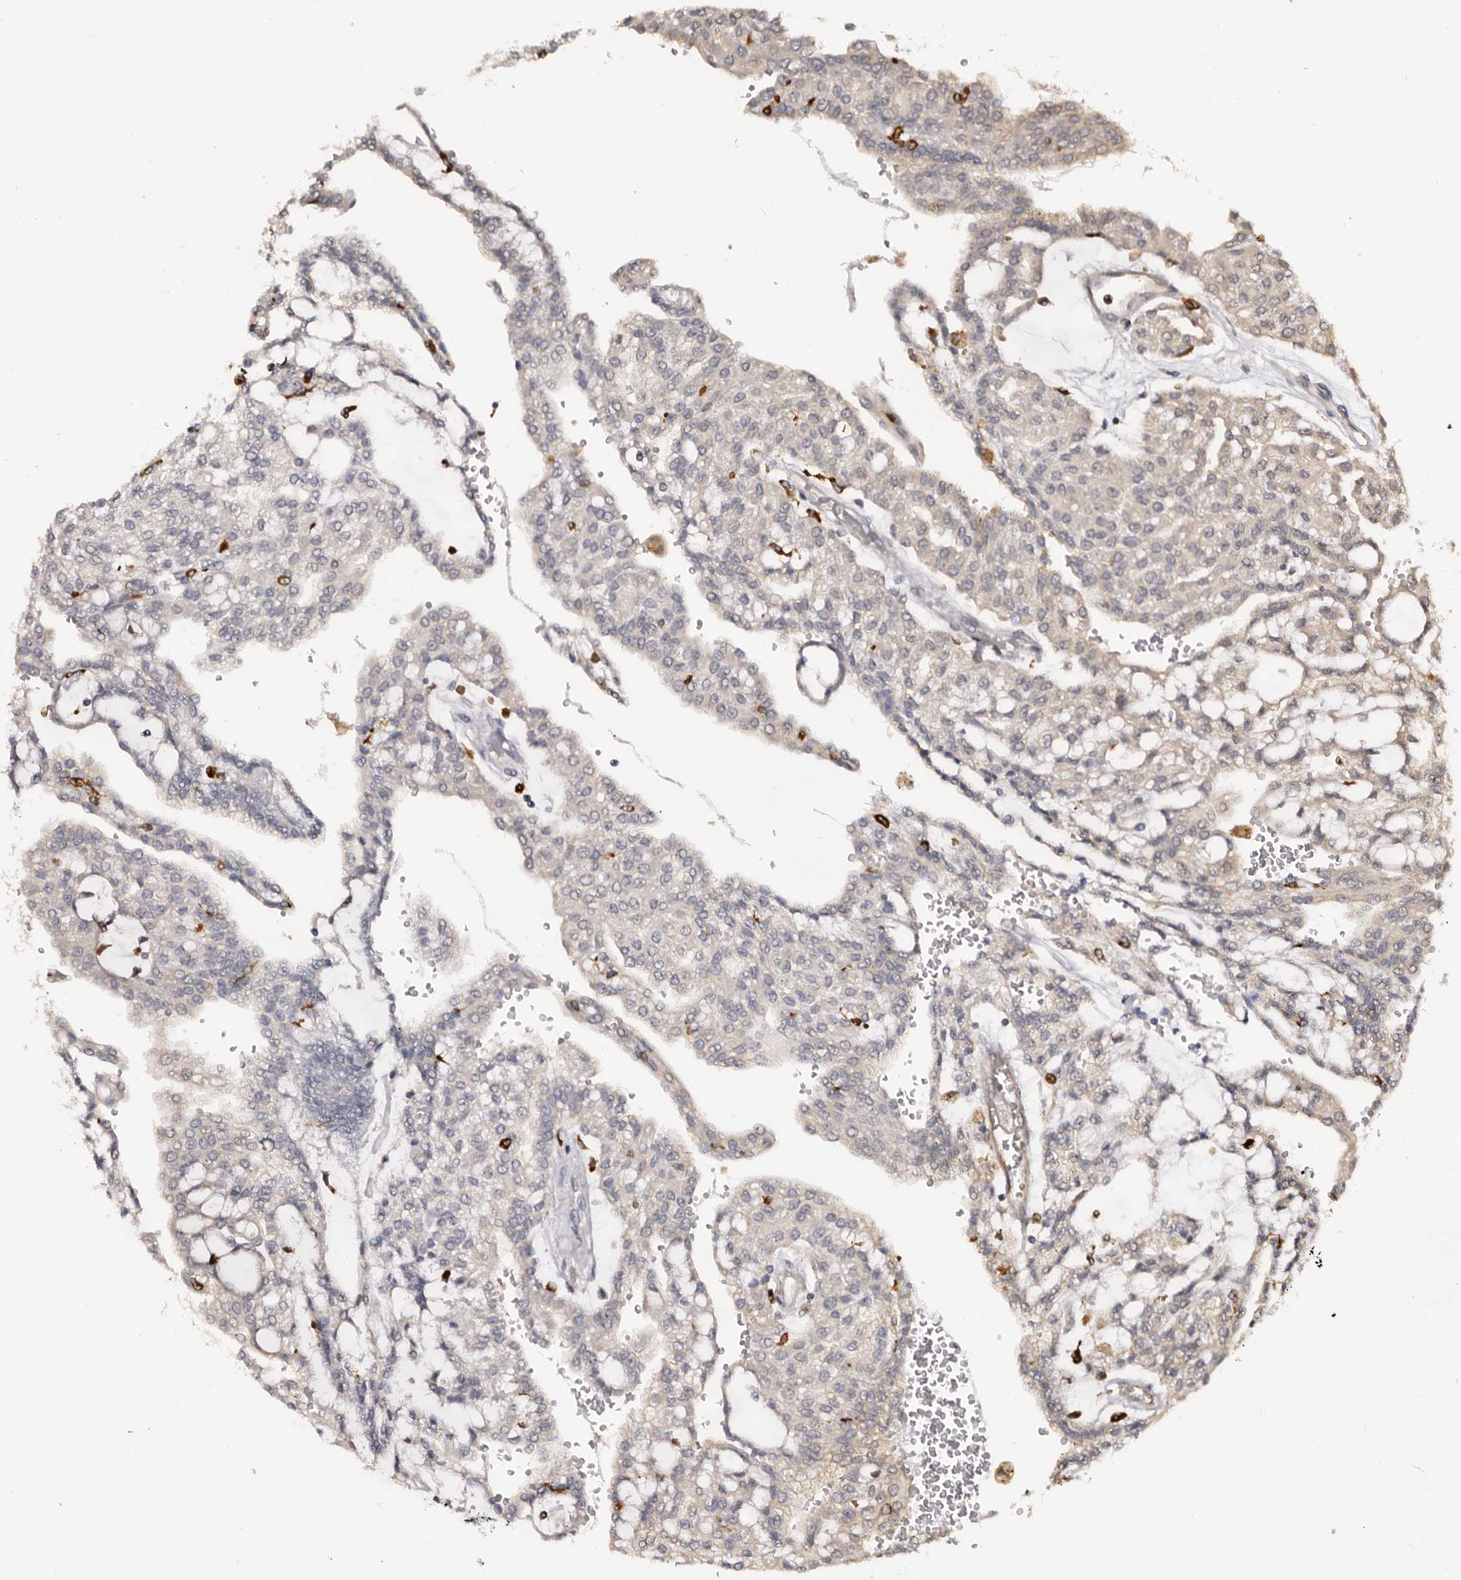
{"staining": {"intensity": "negative", "quantity": "none", "location": "none"}, "tissue": "renal cancer", "cell_type": "Tumor cells", "image_type": "cancer", "snomed": [{"axis": "morphology", "description": "Adenocarcinoma, NOS"}, {"axis": "topography", "description": "Kidney"}], "caption": "This is an immunohistochemistry histopathology image of adenocarcinoma (renal). There is no positivity in tumor cells.", "gene": "TNNI1", "patient": {"sex": "male", "age": 63}}